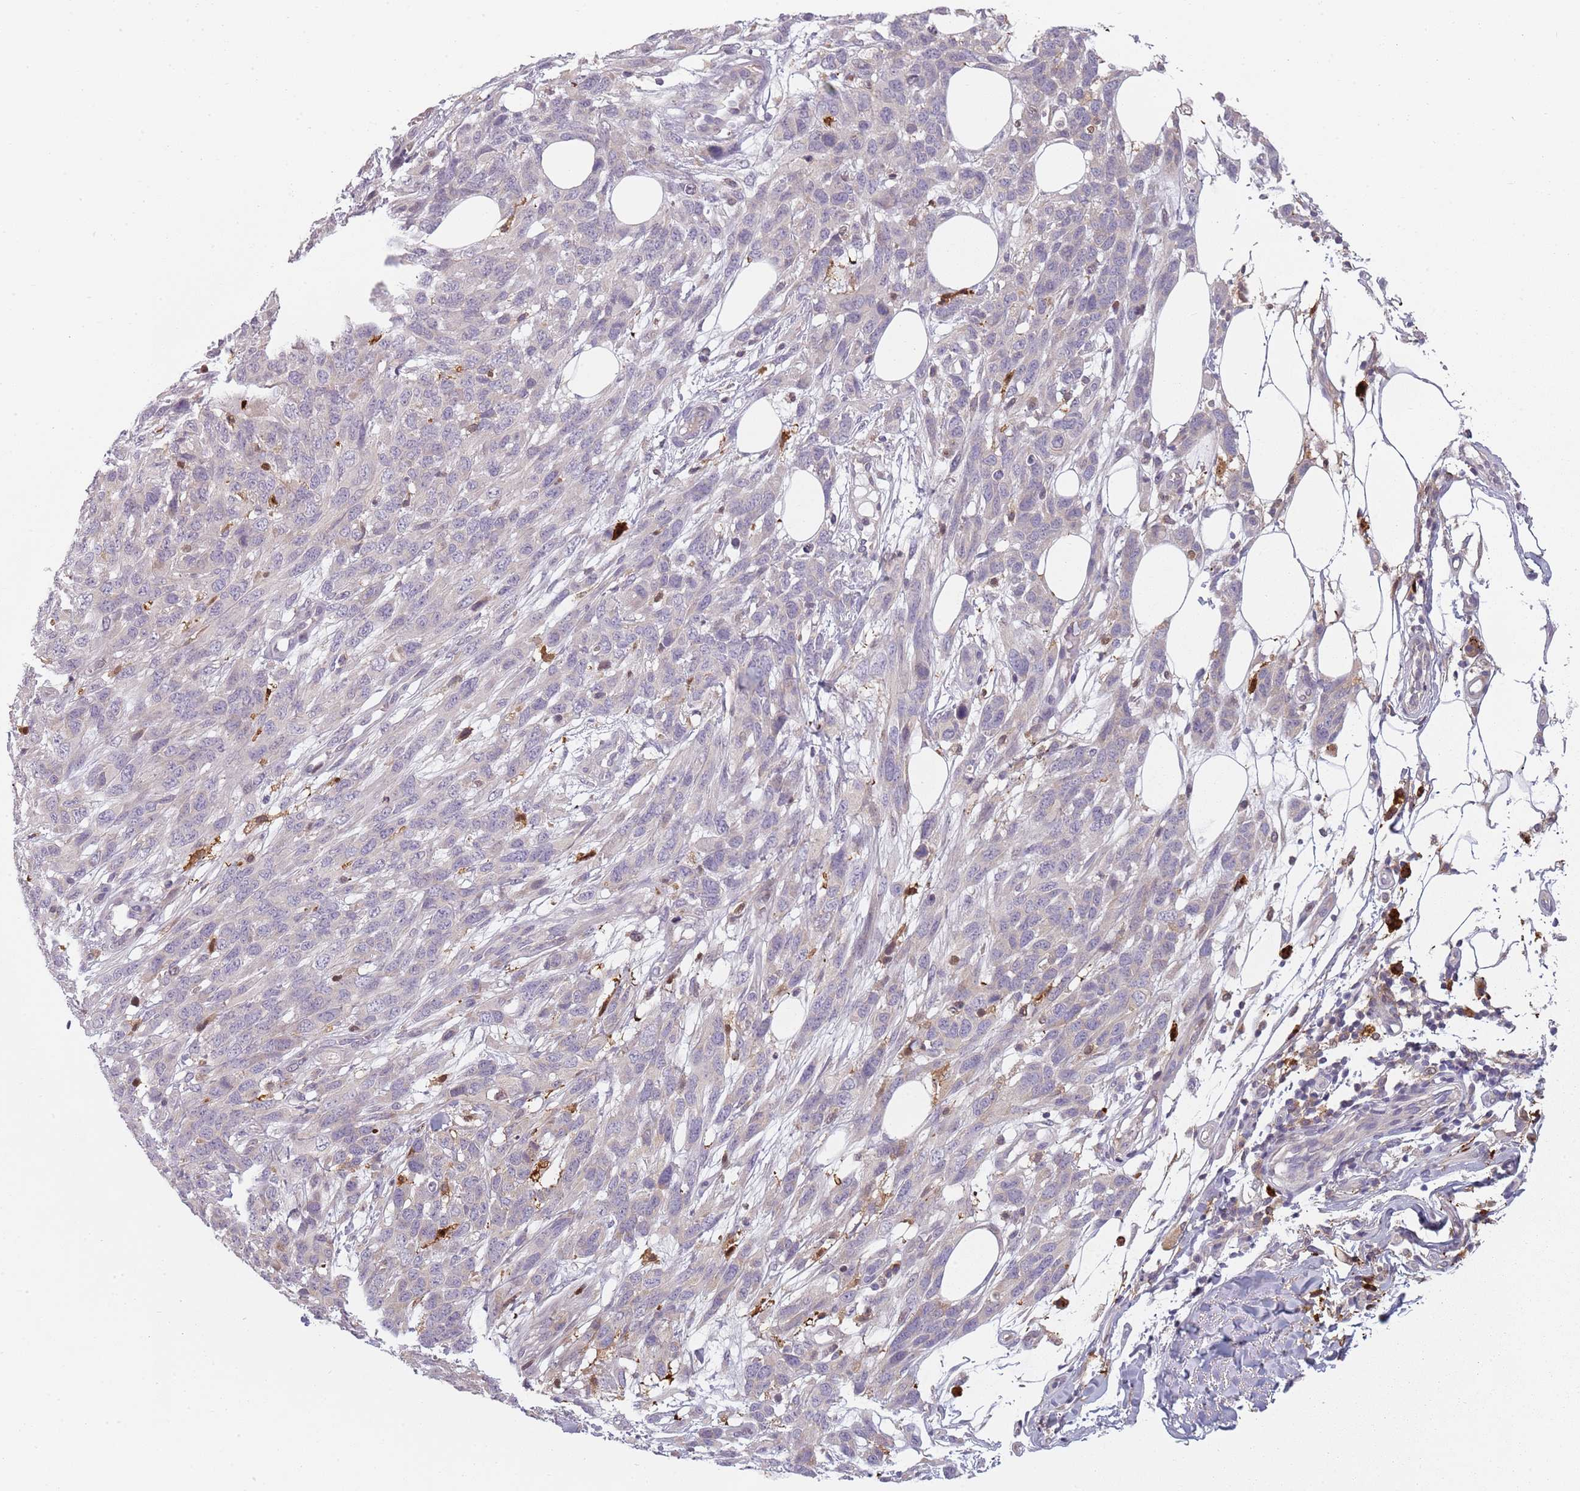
{"staining": {"intensity": "negative", "quantity": "none", "location": "none"}, "tissue": "melanoma", "cell_type": "Tumor cells", "image_type": "cancer", "snomed": [{"axis": "morphology", "description": "Normal morphology"}, {"axis": "morphology", "description": "Malignant melanoma, NOS"}, {"axis": "topography", "description": "Skin"}], "caption": "This is an IHC photomicrograph of human malignant melanoma. There is no expression in tumor cells.", "gene": "CC2D2B", "patient": {"sex": "female", "age": 72}}